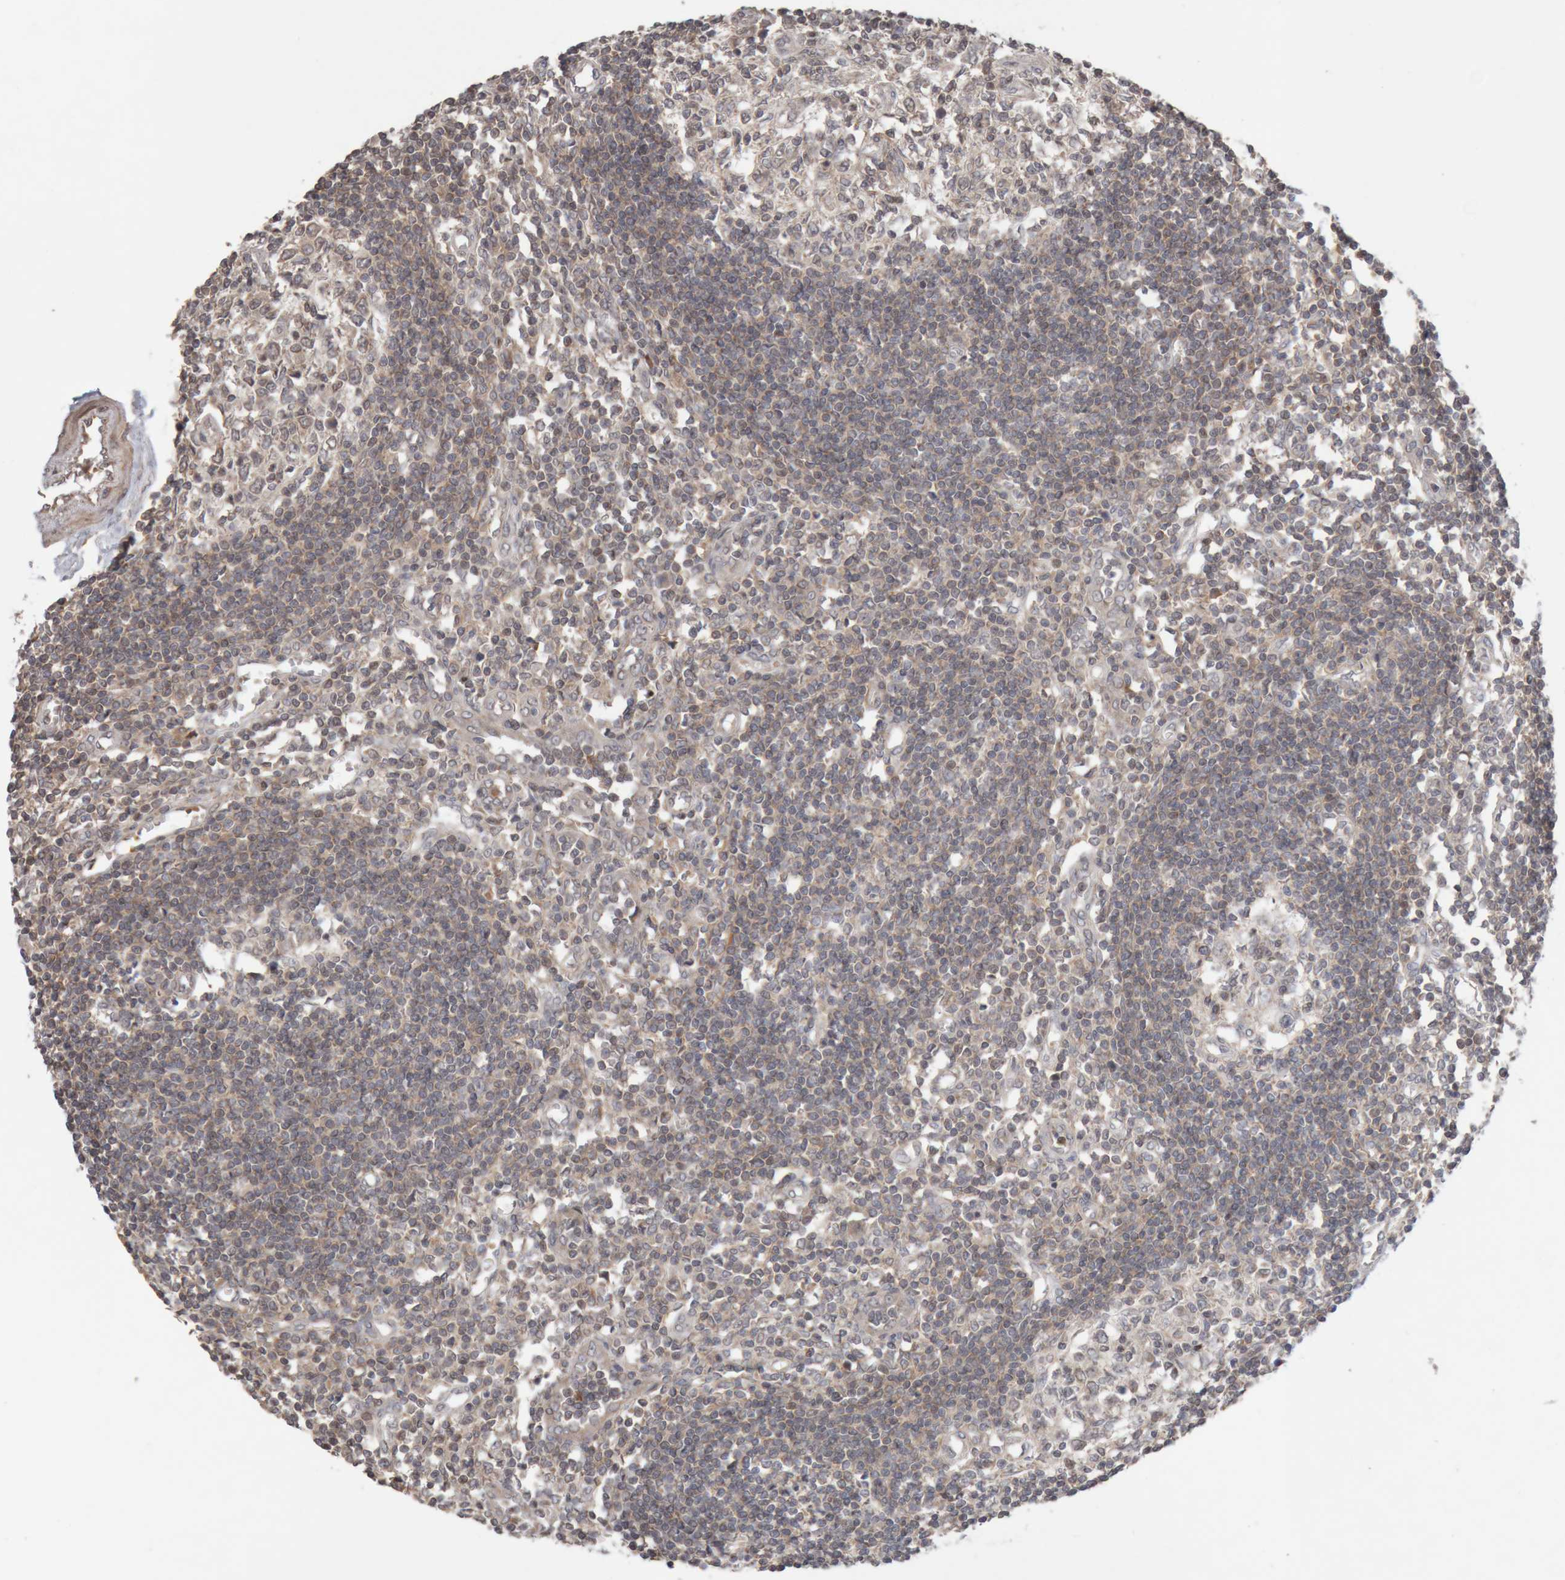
{"staining": {"intensity": "moderate", "quantity": "25%-75%", "location": "cytoplasmic/membranous"}, "tissue": "lymph node", "cell_type": "Germinal center cells", "image_type": "normal", "snomed": [{"axis": "morphology", "description": "Normal tissue, NOS"}, {"axis": "morphology", "description": "Malignant melanoma, Metastatic site"}, {"axis": "topography", "description": "Lymph node"}], "caption": "Benign lymph node displays moderate cytoplasmic/membranous positivity in about 25%-75% of germinal center cells The staining was performed using DAB (3,3'-diaminobenzidine), with brown indicating positive protein expression. Nuclei are stained blue with hematoxylin..", "gene": "KIF21B", "patient": {"sex": "male", "age": 41}}